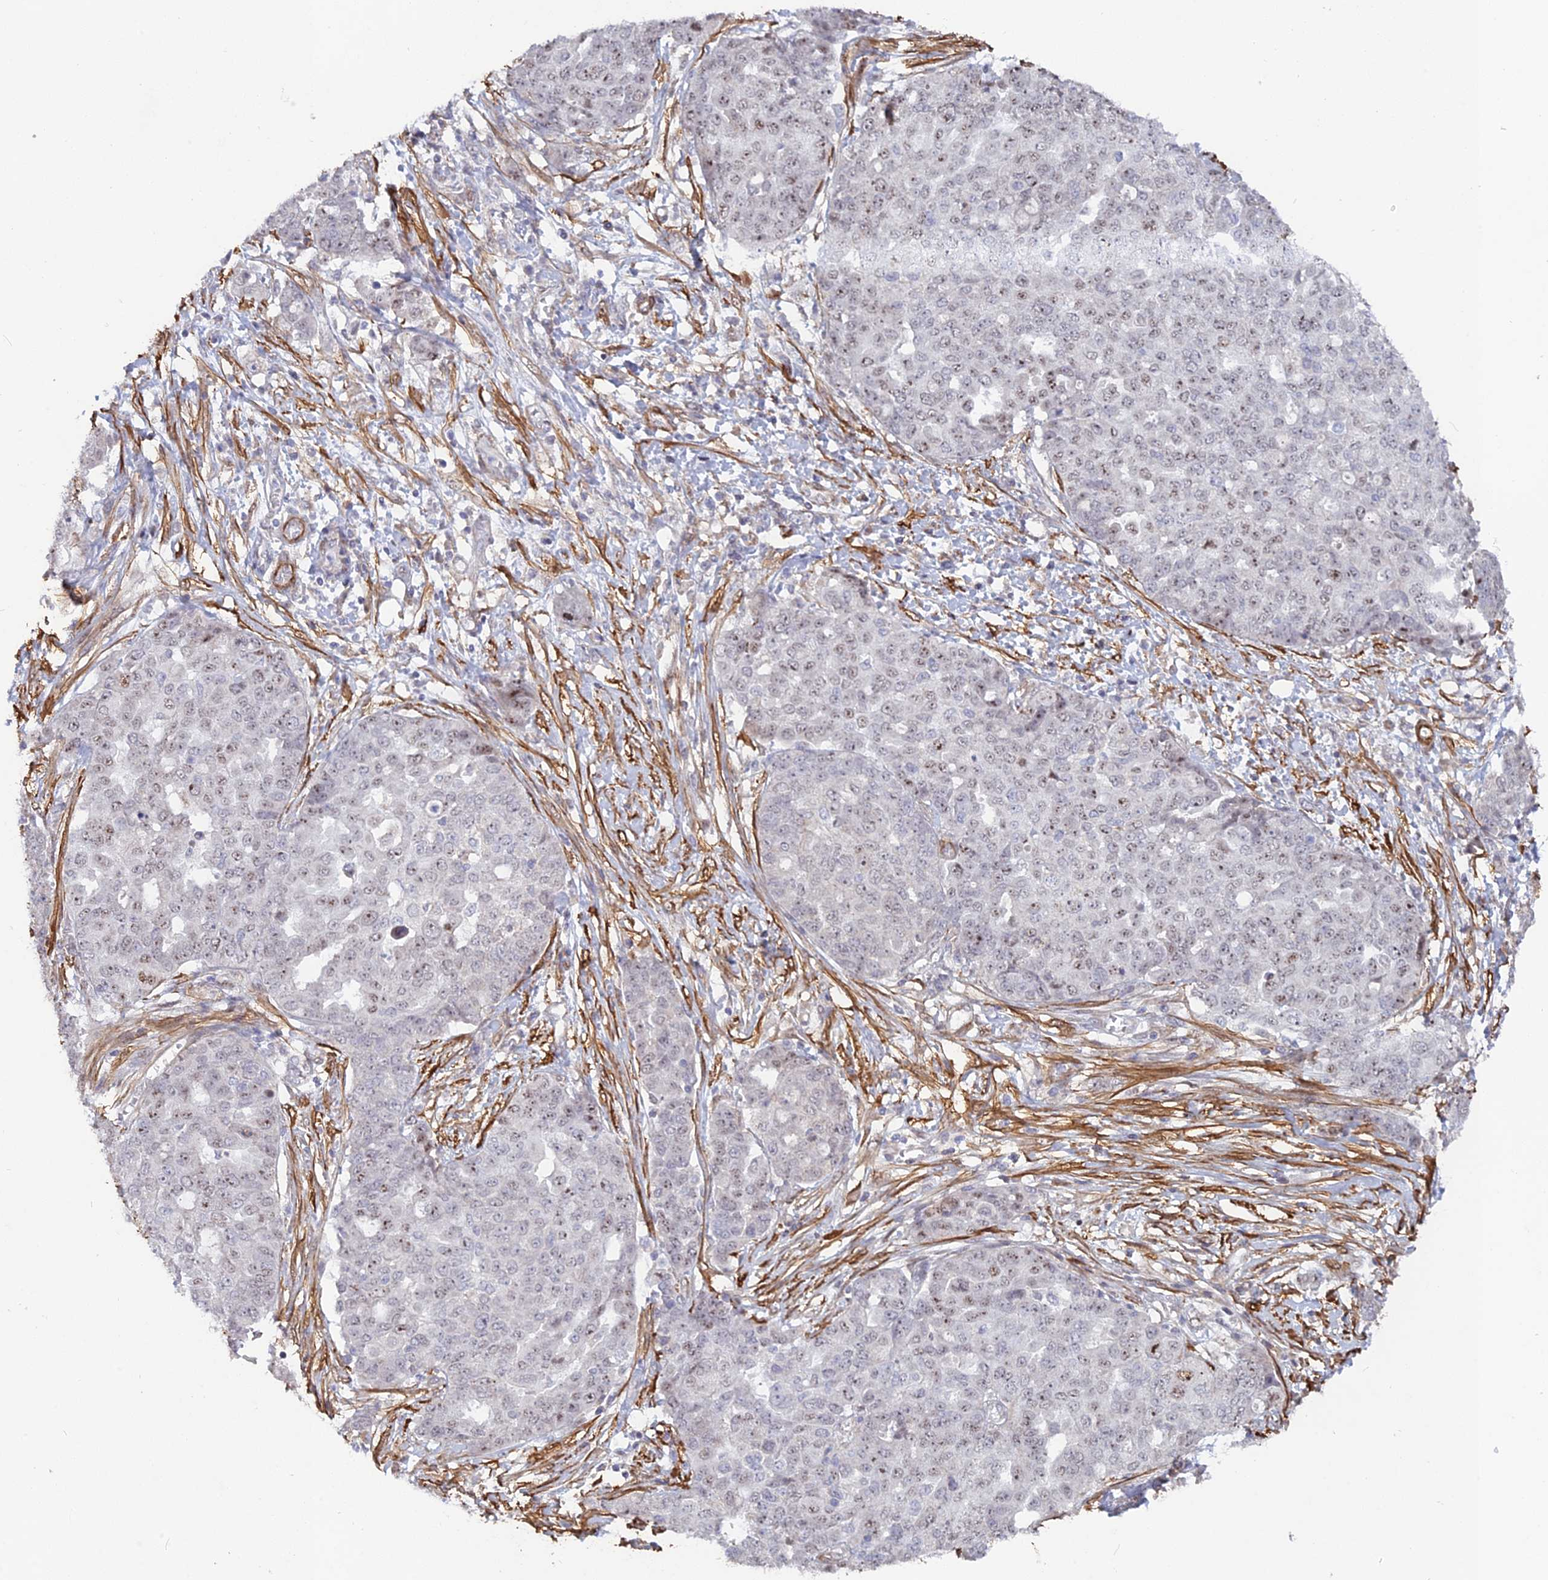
{"staining": {"intensity": "weak", "quantity": "25%-75%", "location": "nuclear"}, "tissue": "ovarian cancer", "cell_type": "Tumor cells", "image_type": "cancer", "snomed": [{"axis": "morphology", "description": "Cystadenocarcinoma, serous, NOS"}, {"axis": "topography", "description": "Soft tissue"}, {"axis": "topography", "description": "Ovary"}], "caption": "Tumor cells reveal low levels of weak nuclear positivity in approximately 25%-75% of cells in human ovarian serous cystadenocarcinoma.", "gene": "CCDC154", "patient": {"sex": "female", "age": 57}}